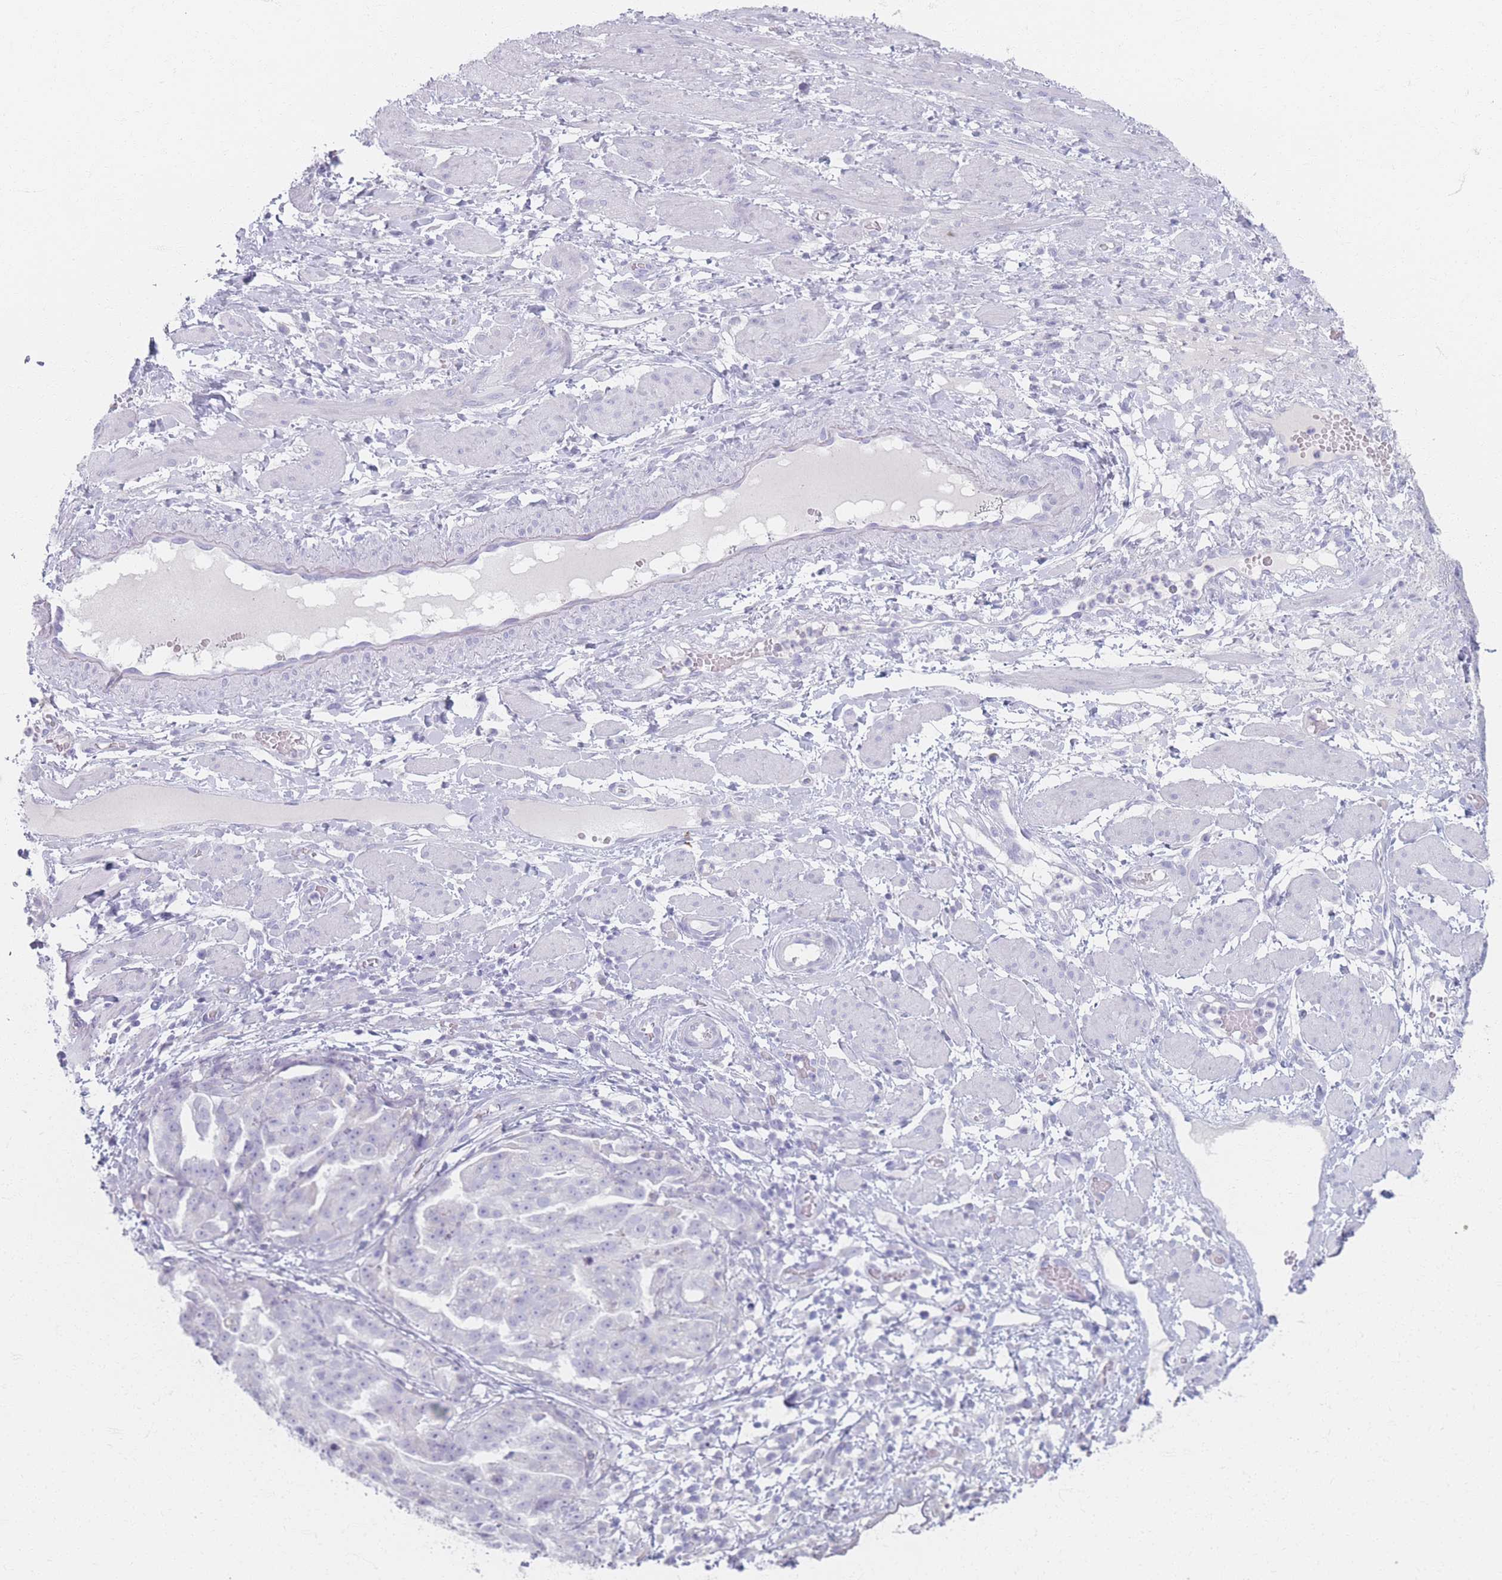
{"staining": {"intensity": "negative", "quantity": "none", "location": "none"}, "tissue": "ovarian cancer", "cell_type": "Tumor cells", "image_type": "cancer", "snomed": [{"axis": "morphology", "description": "Cystadenocarcinoma, serous, NOS"}, {"axis": "topography", "description": "Ovary"}], "caption": "Histopathology image shows no significant protein expression in tumor cells of serous cystadenocarcinoma (ovarian). The staining was performed using DAB to visualize the protein expression in brown, while the nuclei were stained in blue with hematoxylin (Magnification: 20x).", "gene": "PIGM", "patient": {"sex": "female", "age": 58}}